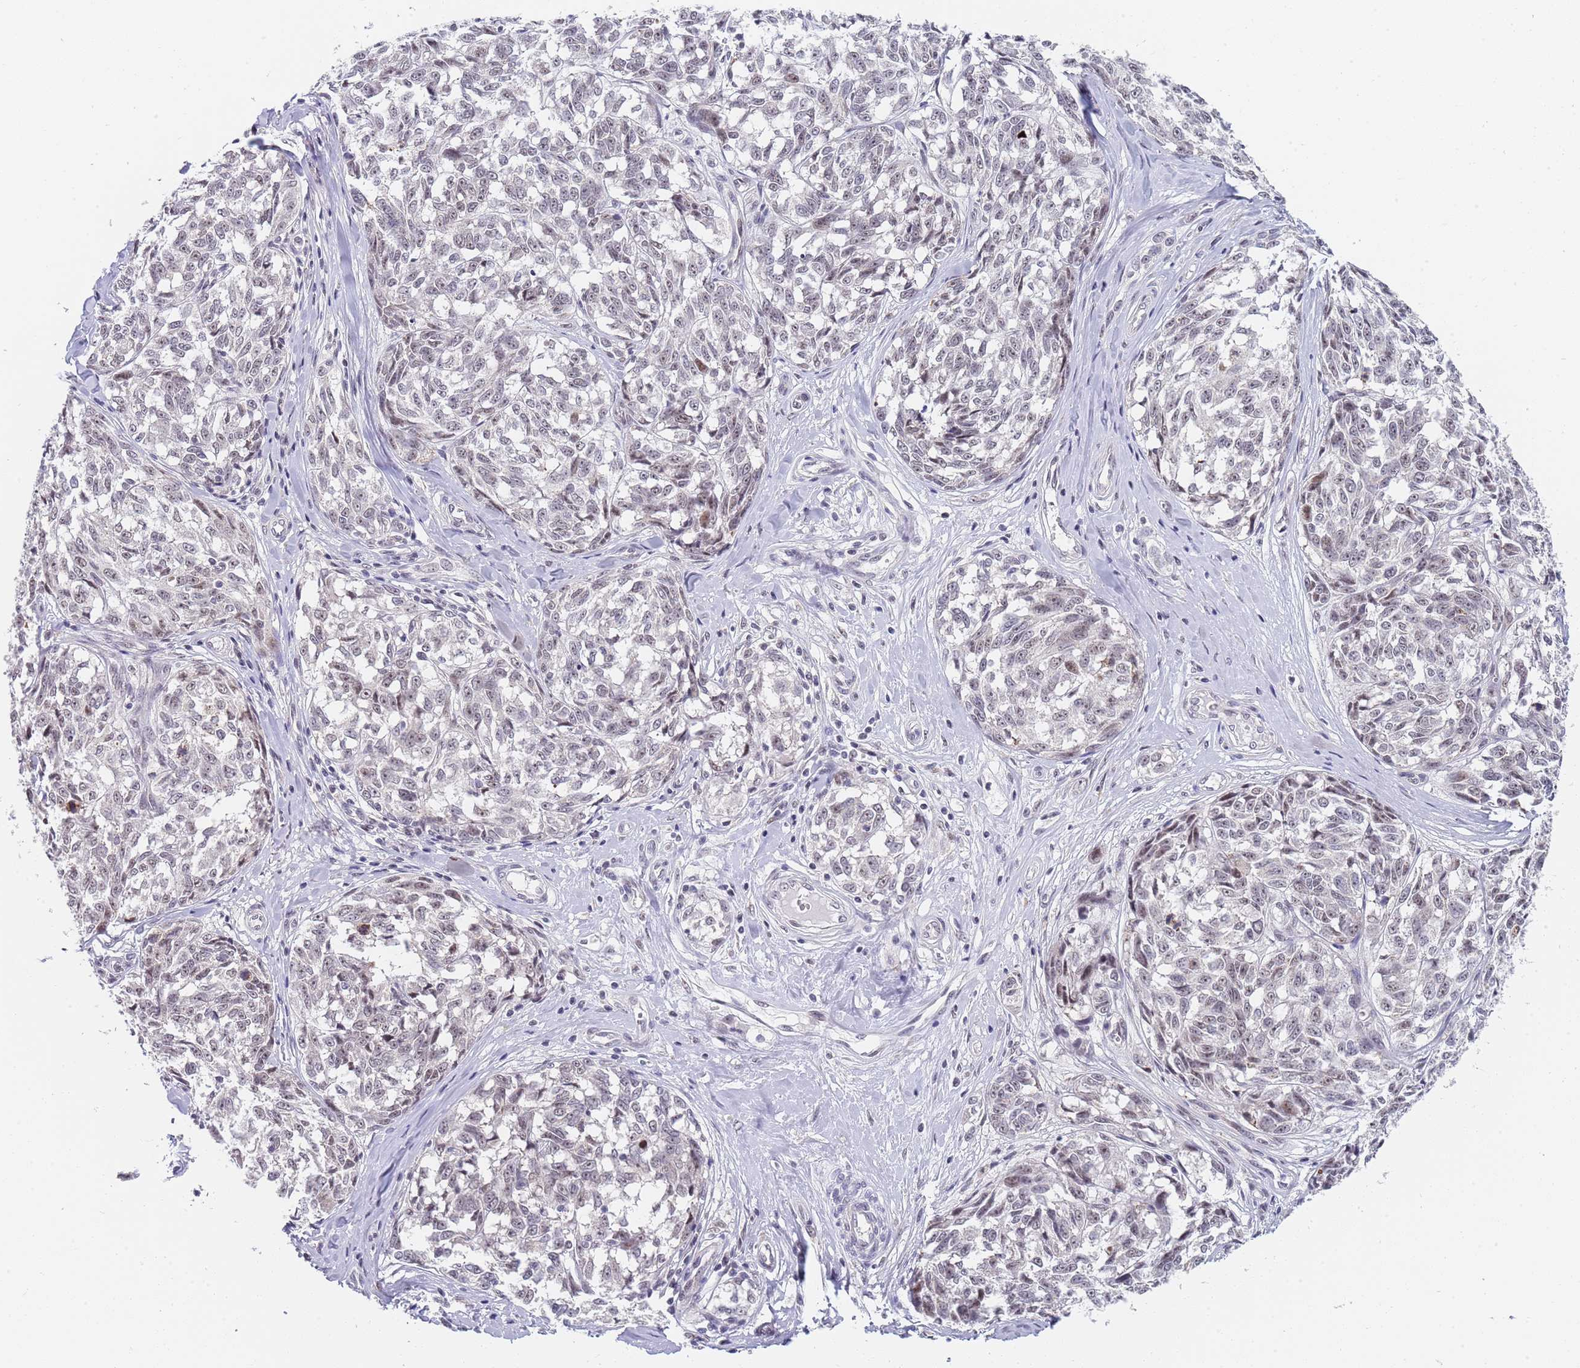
{"staining": {"intensity": "weak", "quantity": "<25%", "location": "nuclear"}, "tissue": "melanoma", "cell_type": "Tumor cells", "image_type": "cancer", "snomed": [{"axis": "morphology", "description": "Normal tissue, NOS"}, {"axis": "morphology", "description": "Malignant melanoma, NOS"}, {"axis": "topography", "description": "Skin"}], "caption": "A high-resolution photomicrograph shows IHC staining of malignant melanoma, which exhibits no significant staining in tumor cells. The staining was performed using DAB (3,3'-diaminobenzidine) to visualize the protein expression in brown, while the nuclei were stained in blue with hematoxylin (Magnification: 20x).", "gene": "PLCL2", "patient": {"sex": "female", "age": 64}}